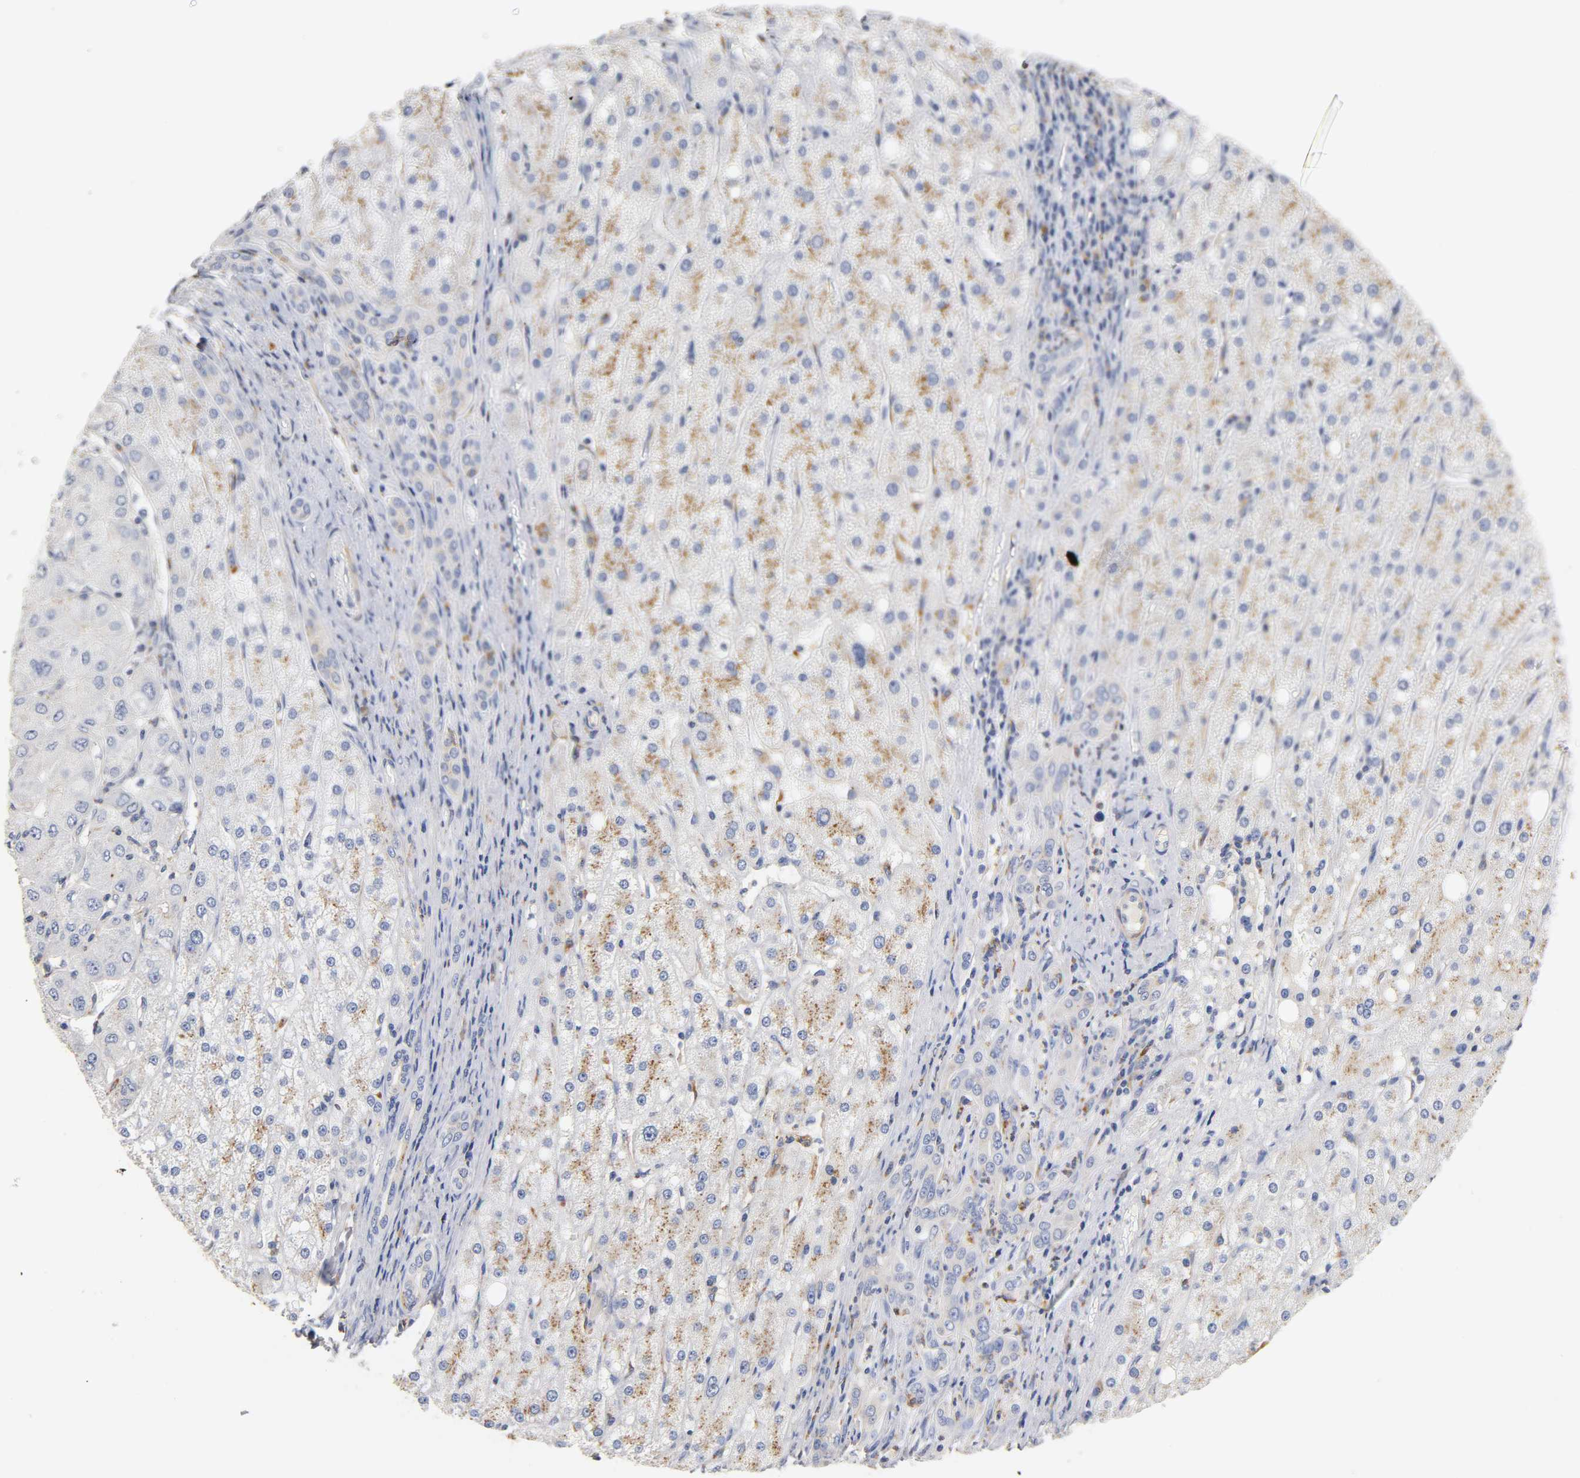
{"staining": {"intensity": "moderate", "quantity": "25%-75%", "location": "cytoplasmic/membranous"}, "tissue": "liver cancer", "cell_type": "Tumor cells", "image_type": "cancer", "snomed": [{"axis": "morphology", "description": "Carcinoma, Hepatocellular, NOS"}, {"axis": "topography", "description": "Liver"}], "caption": "Immunohistochemical staining of liver cancer (hepatocellular carcinoma) displays moderate cytoplasmic/membranous protein expression in about 25%-75% of tumor cells. The protein of interest is shown in brown color, while the nuclei are stained blue.", "gene": "SEMA5A", "patient": {"sex": "male", "age": 80}}